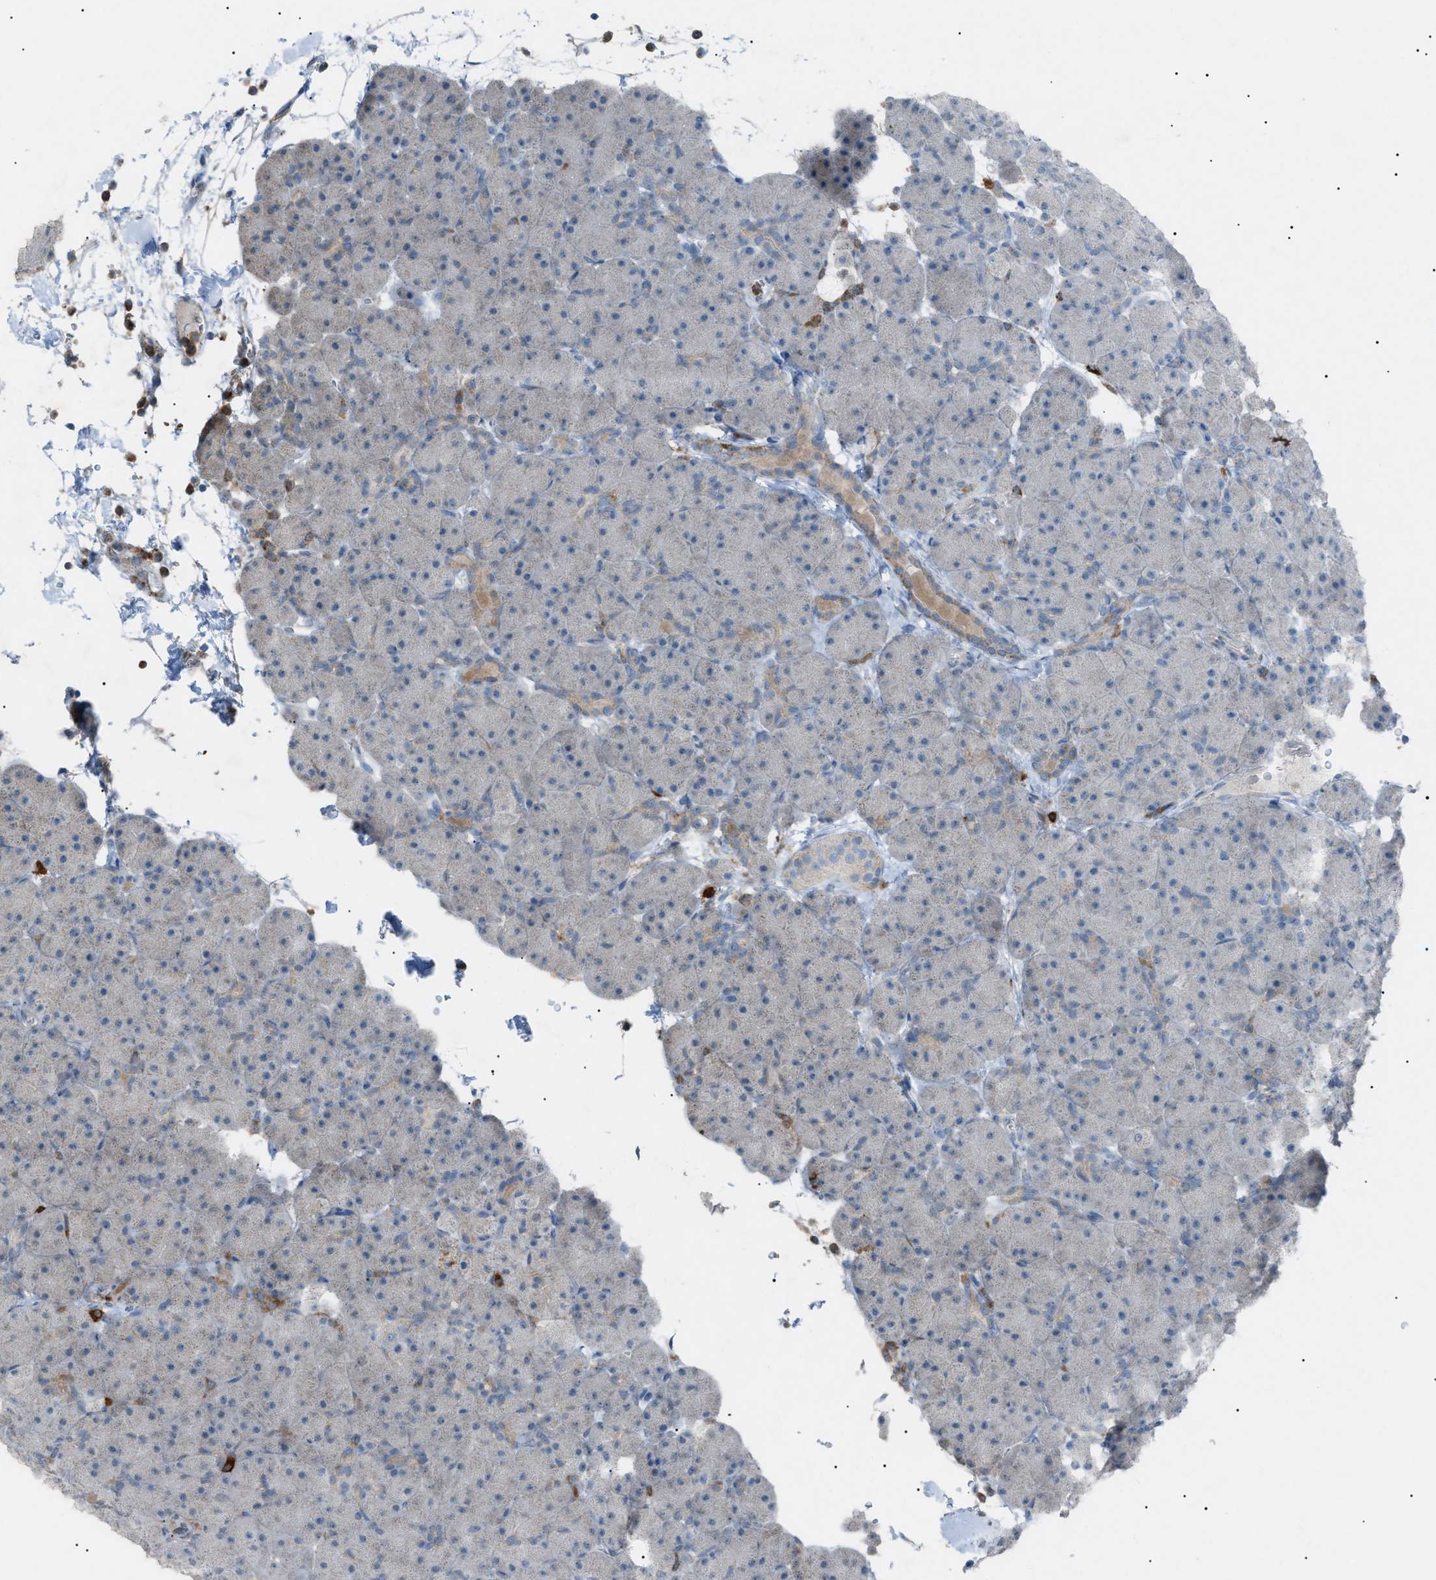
{"staining": {"intensity": "negative", "quantity": "none", "location": "none"}, "tissue": "pancreas", "cell_type": "Exocrine glandular cells", "image_type": "normal", "snomed": [{"axis": "morphology", "description": "Normal tissue, NOS"}, {"axis": "topography", "description": "Pancreas"}], "caption": "Pancreas stained for a protein using immunohistochemistry exhibits no staining exocrine glandular cells.", "gene": "BTK", "patient": {"sex": "male", "age": 66}}